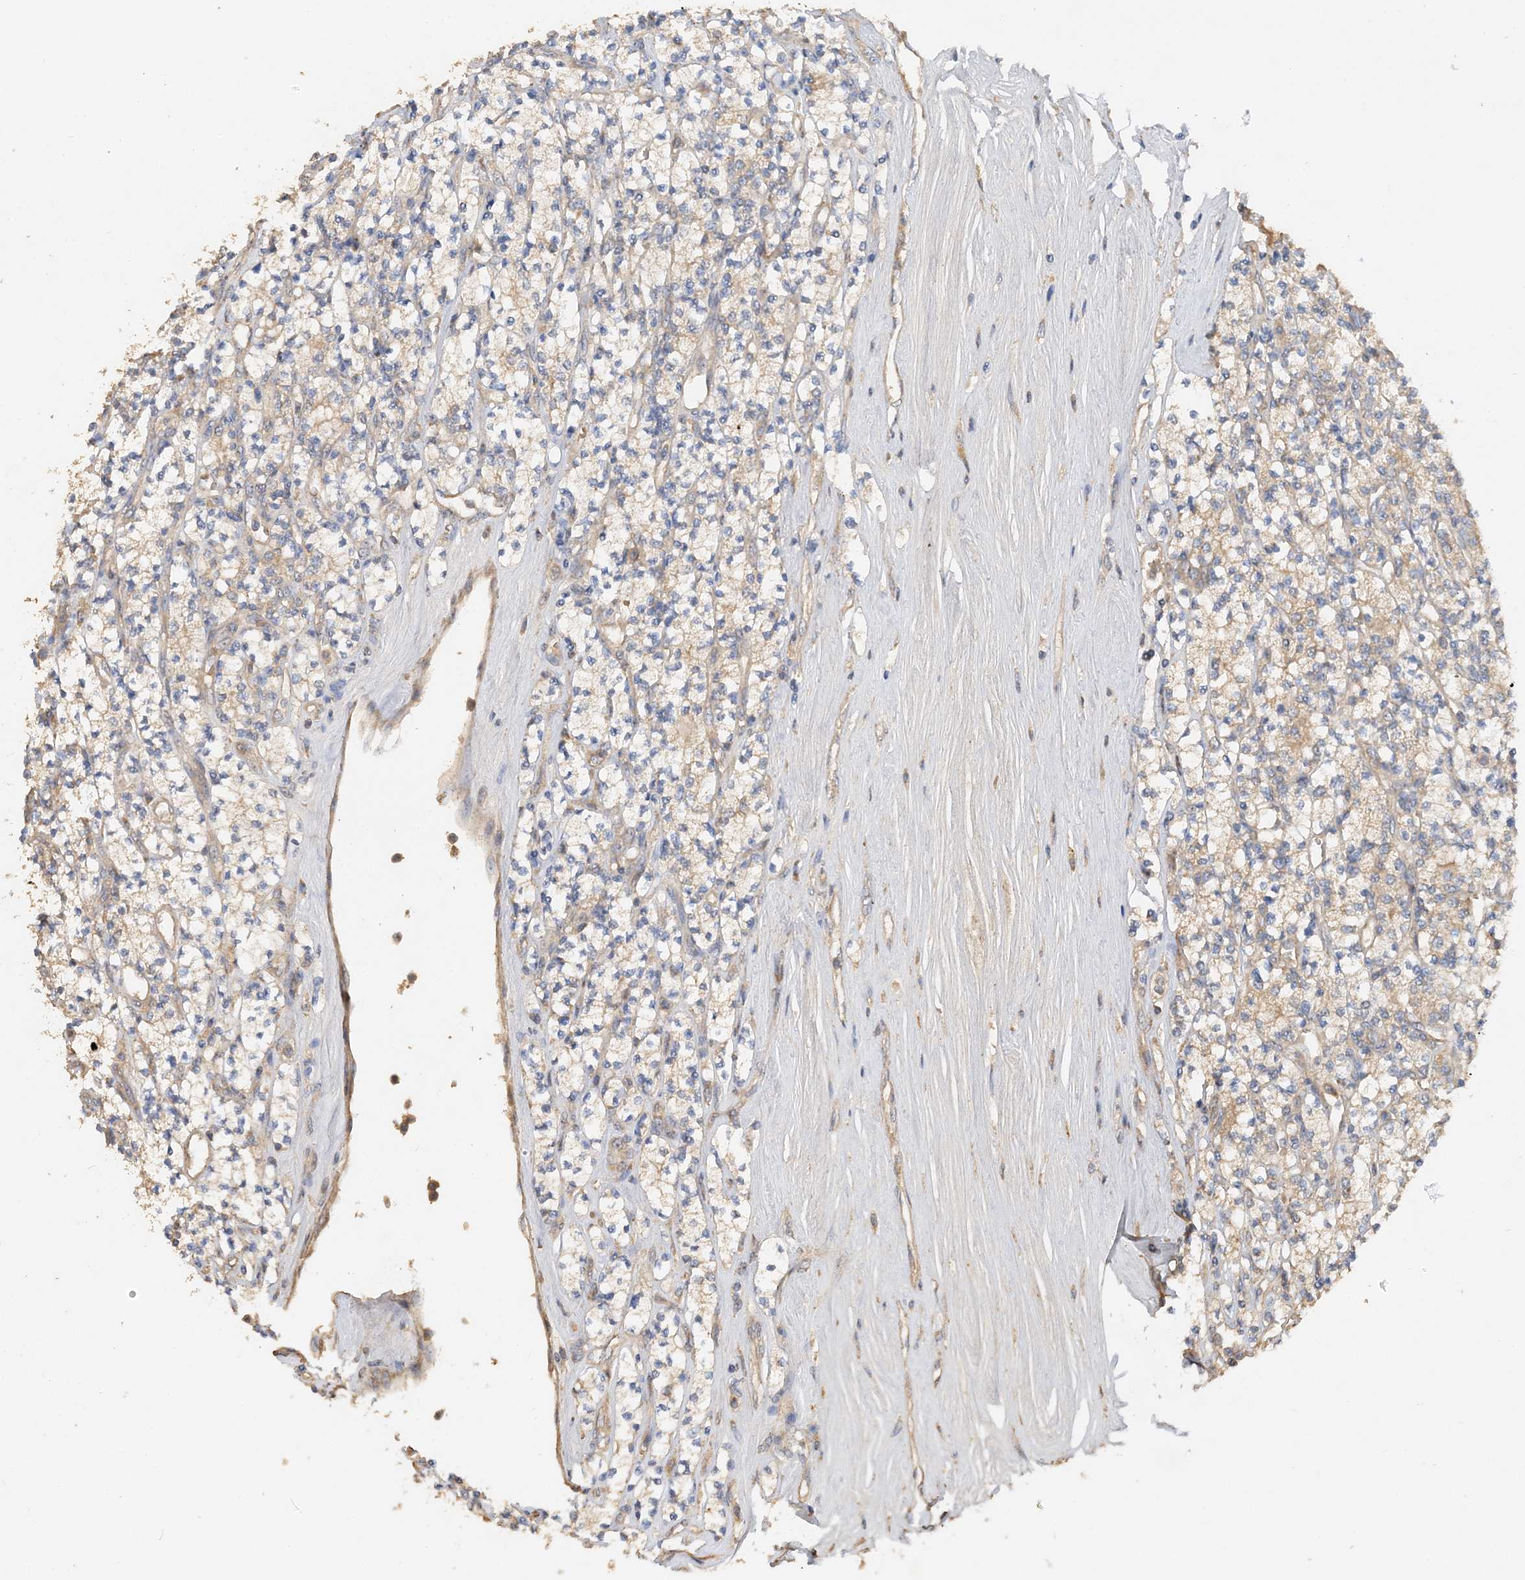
{"staining": {"intensity": "weak", "quantity": "<25%", "location": "cytoplasmic/membranous"}, "tissue": "renal cancer", "cell_type": "Tumor cells", "image_type": "cancer", "snomed": [{"axis": "morphology", "description": "Adenocarcinoma, NOS"}, {"axis": "topography", "description": "Kidney"}], "caption": "A histopathology image of adenocarcinoma (renal) stained for a protein shows no brown staining in tumor cells.", "gene": "GRINA", "patient": {"sex": "male", "age": 77}}